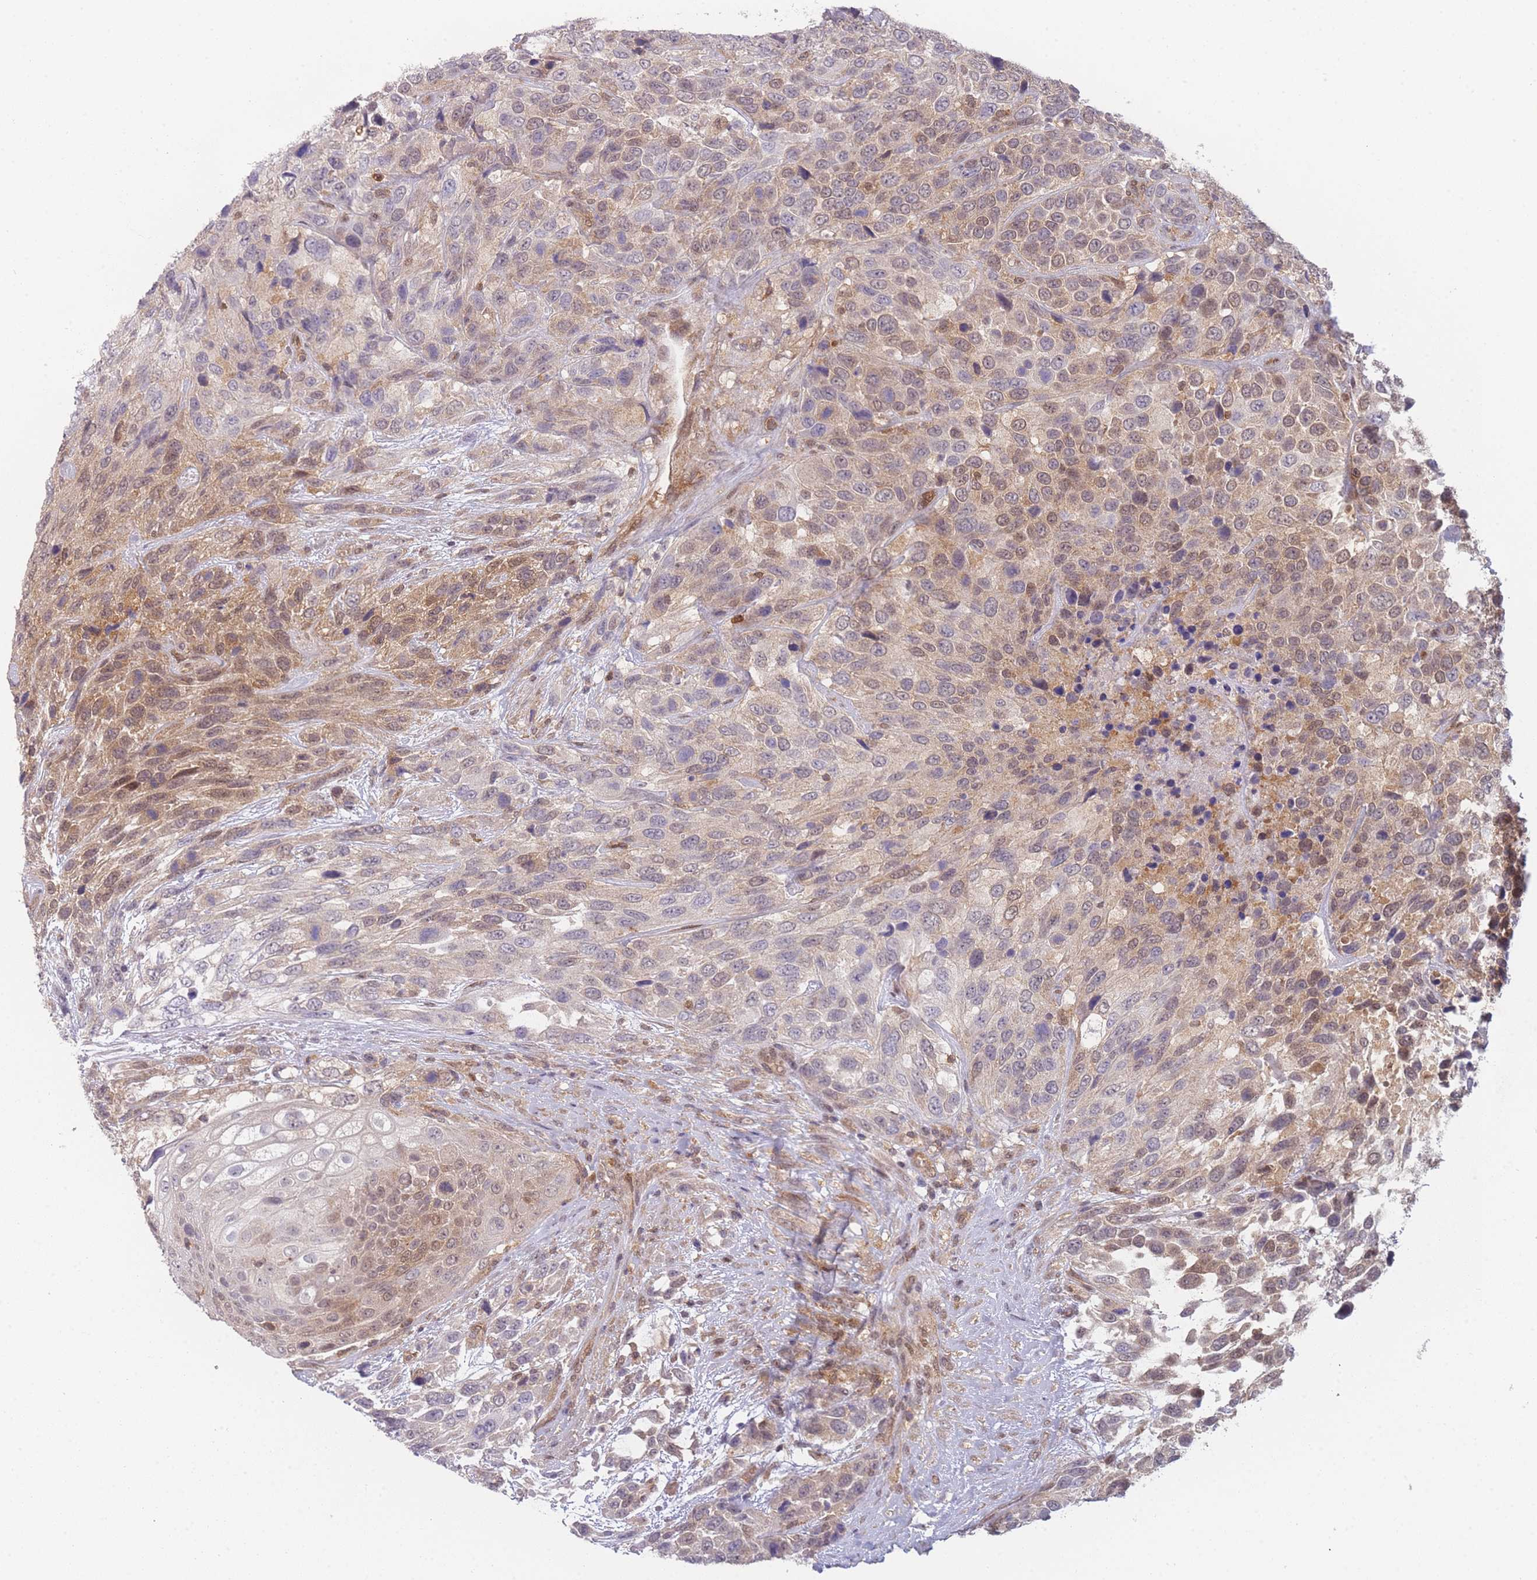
{"staining": {"intensity": "moderate", "quantity": "25%-75%", "location": "cytoplasmic/membranous,nuclear"}, "tissue": "urothelial cancer", "cell_type": "Tumor cells", "image_type": "cancer", "snomed": [{"axis": "morphology", "description": "Urothelial carcinoma, High grade"}, {"axis": "topography", "description": "Urinary bladder"}], "caption": "Urothelial carcinoma (high-grade) stained for a protein (brown) reveals moderate cytoplasmic/membranous and nuclear positive expression in approximately 25%-75% of tumor cells.", "gene": "MRI1", "patient": {"sex": "female", "age": 70}}